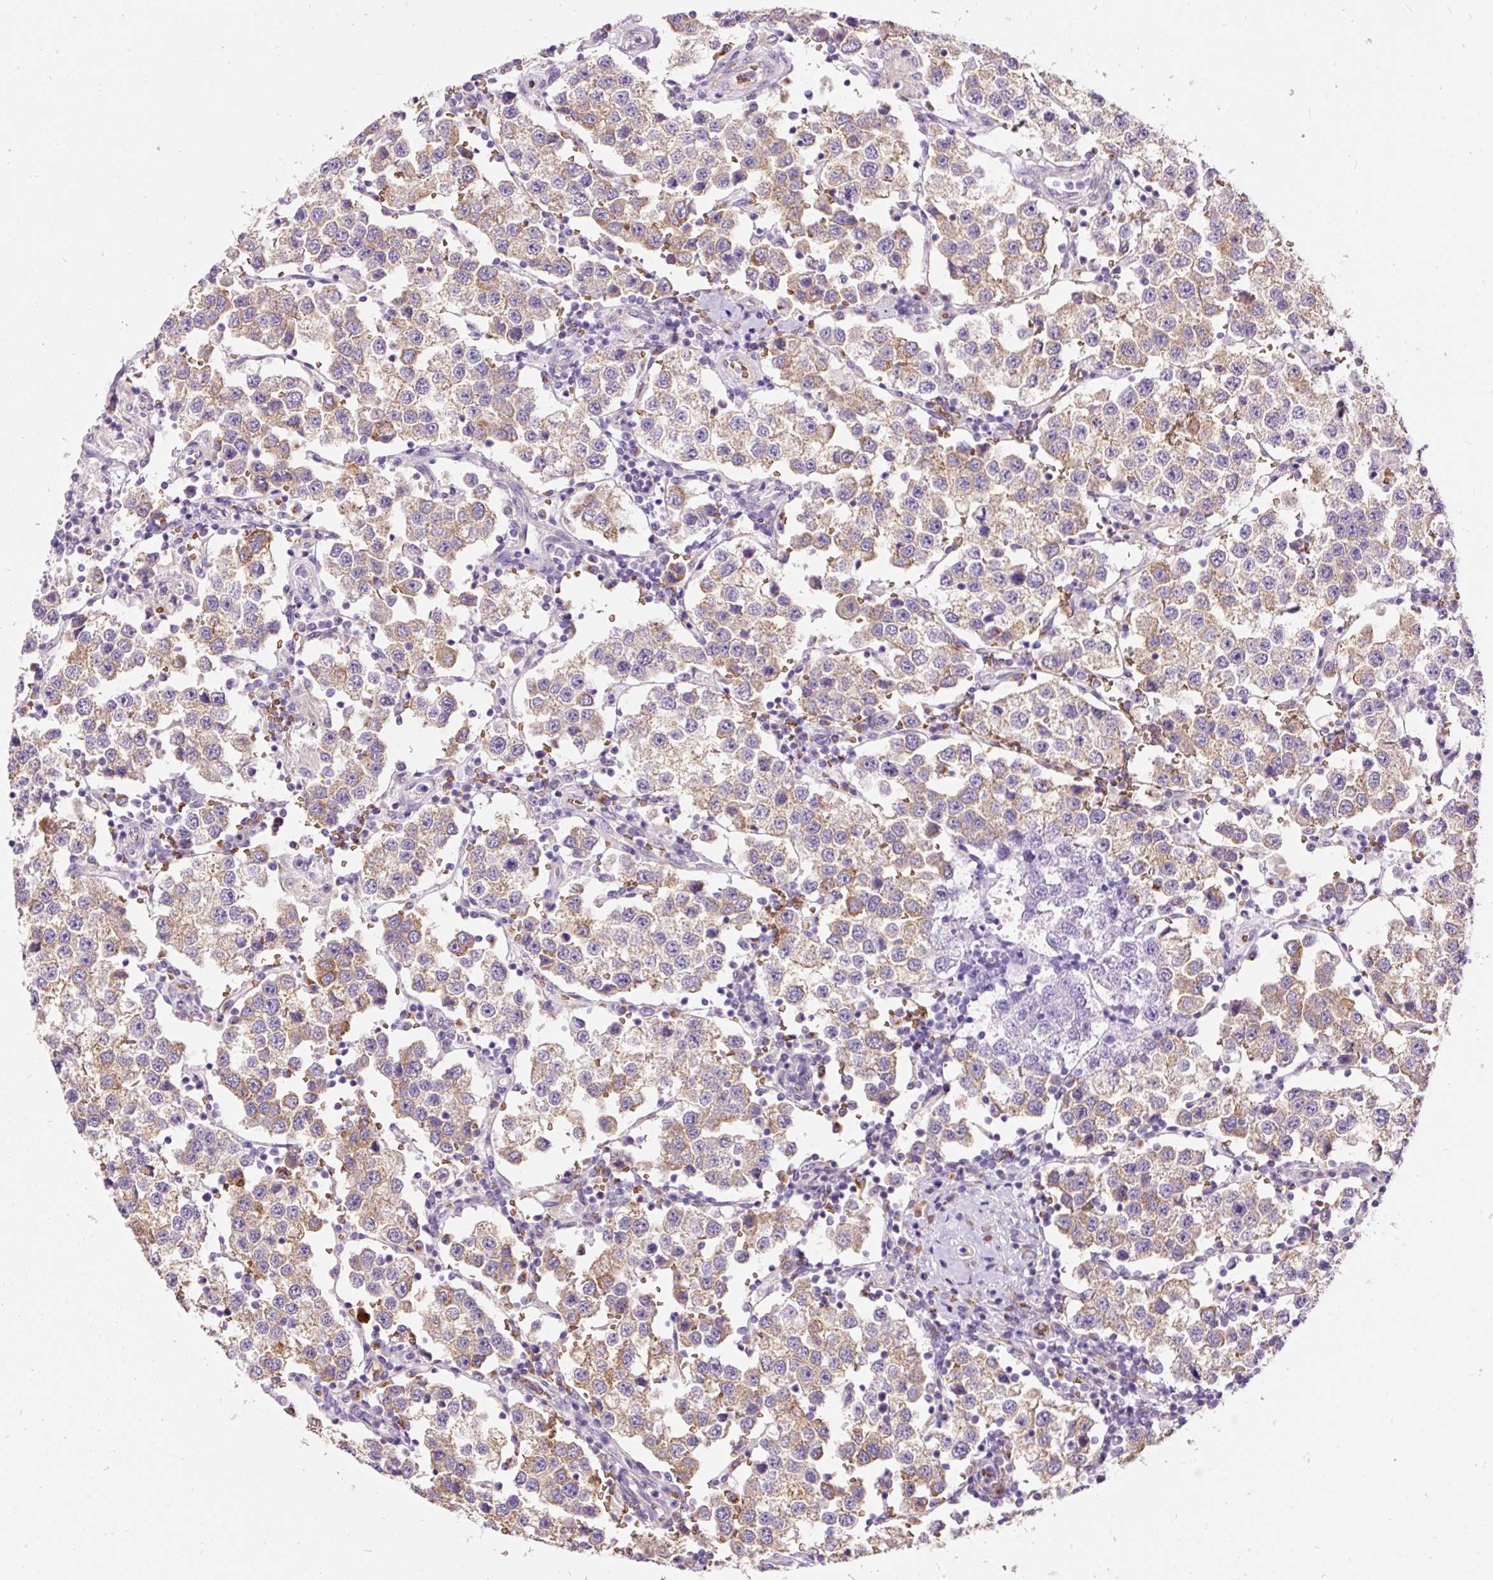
{"staining": {"intensity": "weak", "quantity": ">75%", "location": "cytoplasmic/membranous"}, "tissue": "testis cancer", "cell_type": "Tumor cells", "image_type": "cancer", "snomed": [{"axis": "morphology", "description": "Seminoma, NOS"}, {"axis": "topography", "description": "Testis"}], "caption": "Human testis cancer stained with a brown dye reveals weak cytoplasmic/membranous positive expression in about >75% of tumor cells.", "gene": "PRRC2A", "patient": {"sex": "male", "age": 37}}